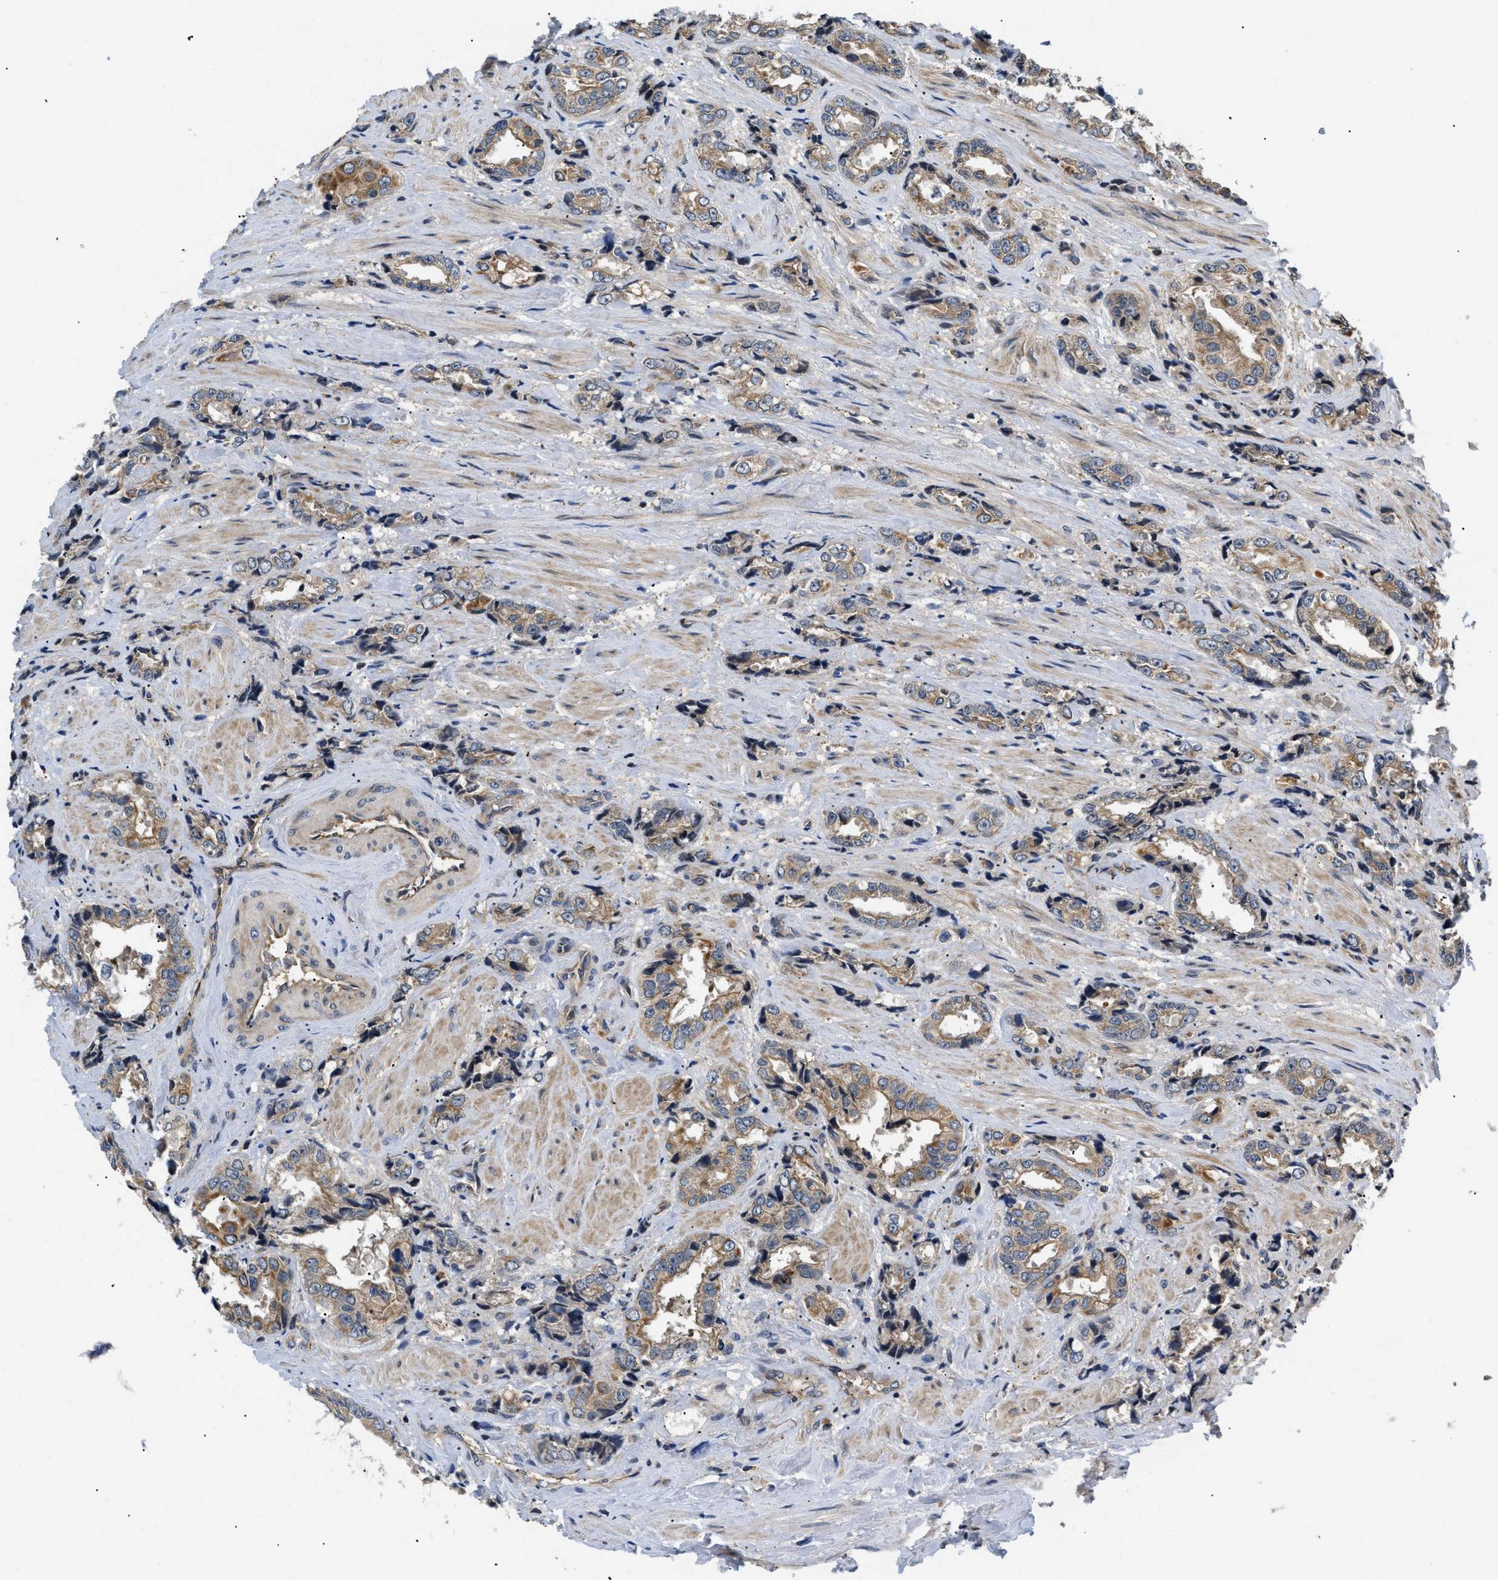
{"staining": {"intensity": "moderate", "quantity": ">75%", "location": "cytoplasmic/membranous"}, "tissue": "prostate cancer", "cell_type": "Tumor cells", "image_type": "cancer", "snomed": [{"axis": "morphology", "description": "Adenocarcinoma, High grade"}, {"axis": "topography", "description": "Prostate"}], "caption": "Adenocarcinoma (high-grade) (prostate) stained with DAB immunohistochemistry demonstrates medium levels of moderate cytoplasmic/membranous expression in approximately >75% of tumor cells. (DAB IHC with brightfield microscopy, high magnification).", "gene": "HMGCR", "patient": {"sex": "male", "age": 61}}